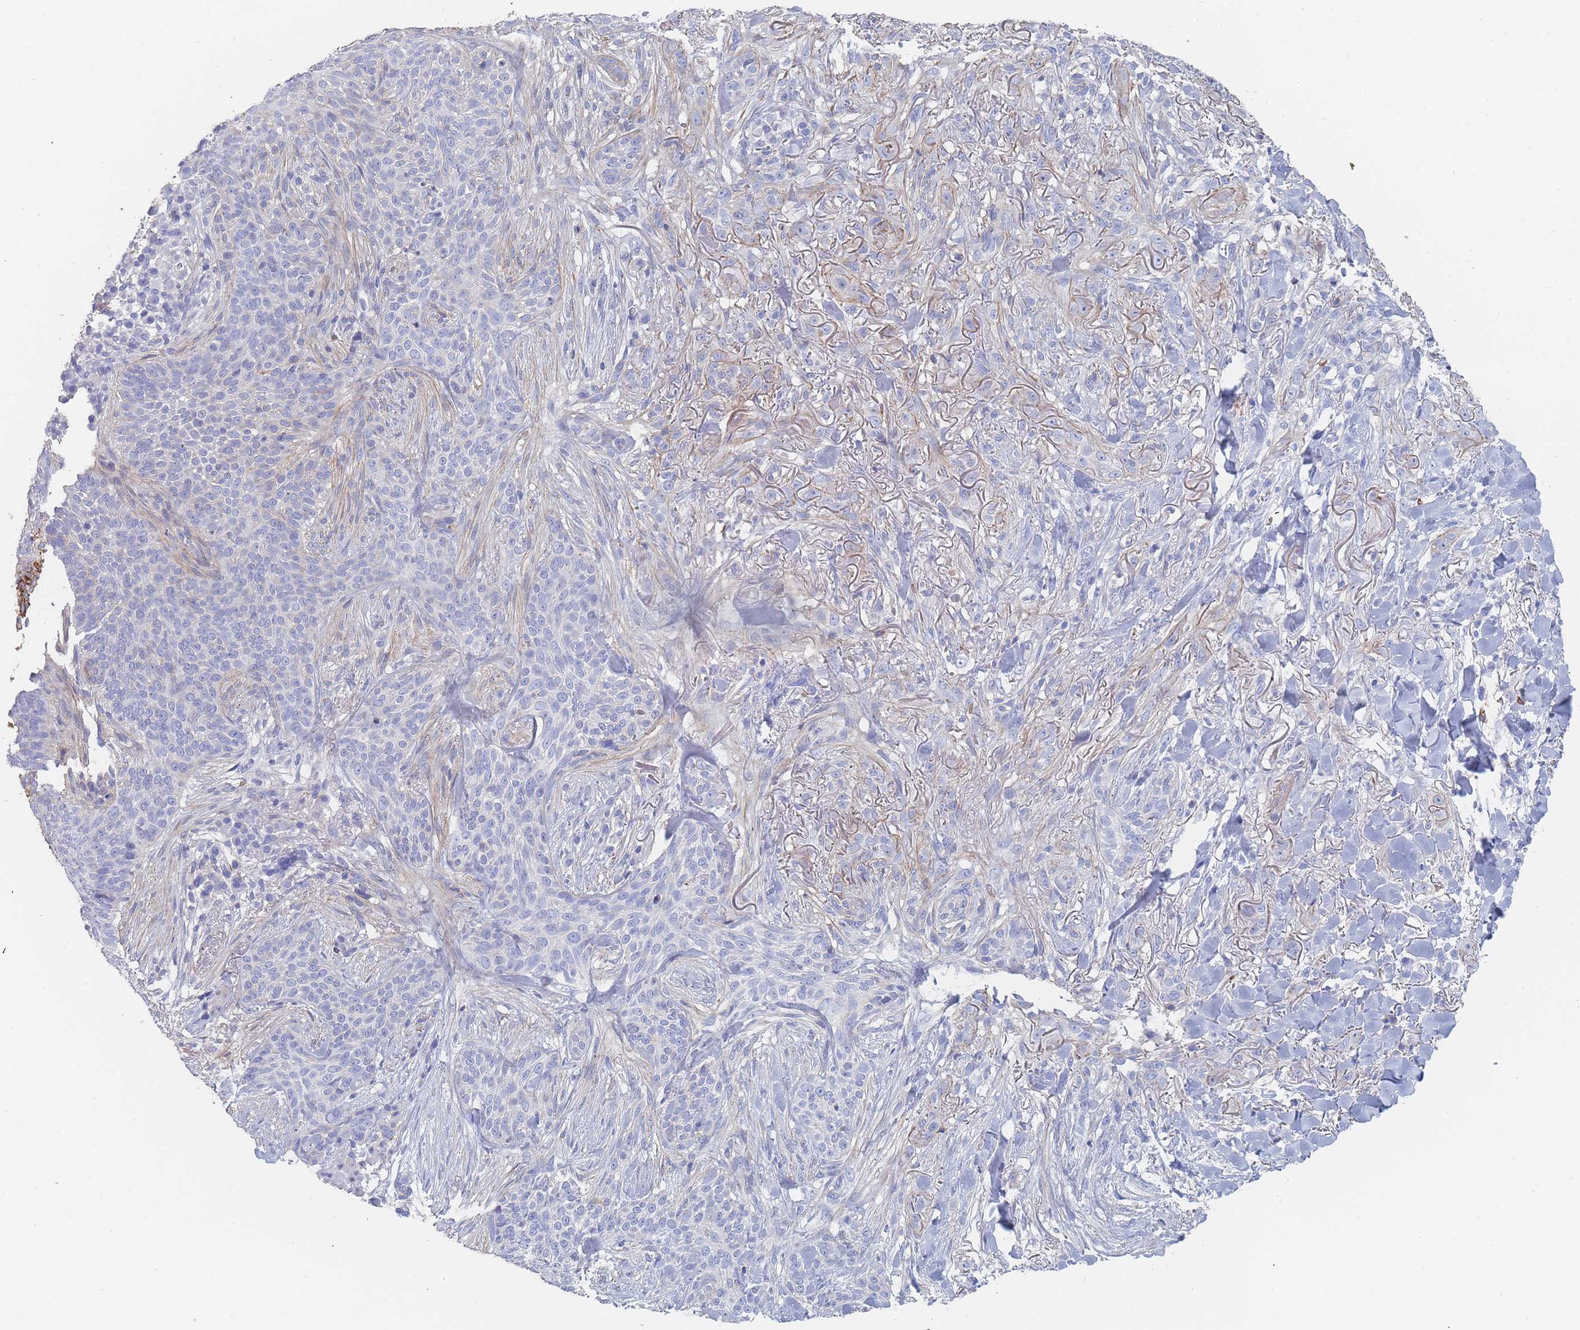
{"staining": {"intensity": "negative", "quantity": "none", "location": "none"}, "tissue": "skin cancer", "cell_type": "Tumor cells", "image_type": "cancer", "snomed": [{"axis": "morphology", "description": "Basal cell carcinoma"}, {"axis": "topography", "description": "Skin"}], "caption": "IHC photomicrograph of skin cancer (basal cell carcinoma) stained for a protein (brown), which demonstrates no expression in tumor cells.", "gene": "SLC2A1", "patient": {"sex": "male", "age": 72}}